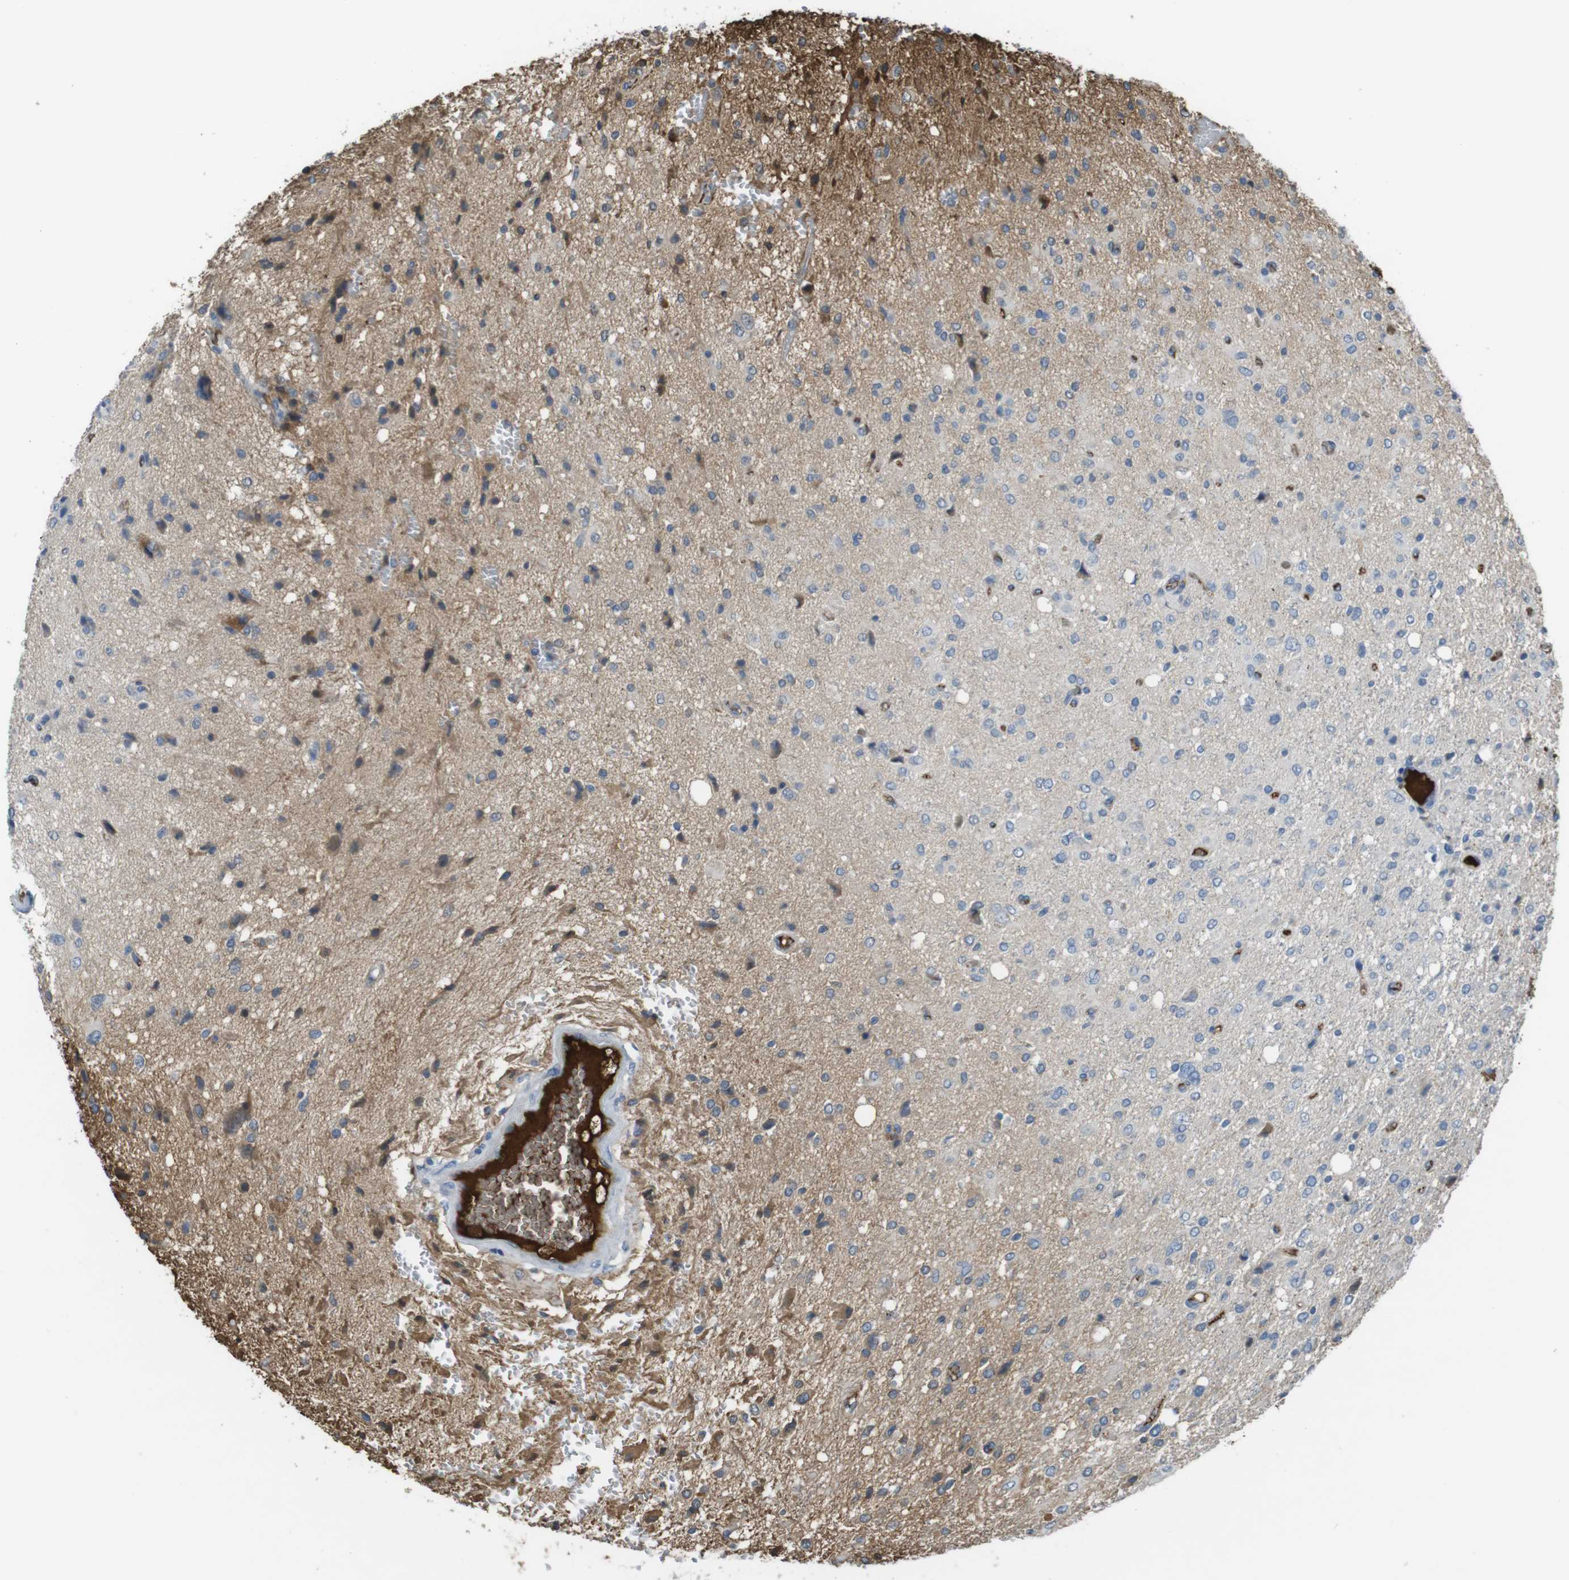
{"staining": {"intensity": "moderate", "quantity": "<25%", "location": "cytoplasmic/membranous"}, "tissue": "glioma", "cell_type": "Tumor cells", "image_type": "cancer", "snomed": [{"axis": "morphology", "description": "Glioma, malignant, High grade"}, {"axis": "topography", "description": "Brain"}], "caption": "A brown stain highlights moderate cytoplasmic/membranous expression of a protein in malignant high-grade glioma tumor cells.", "gene": "LTBP4", "patient": {"sex": "female", "age": 59}}